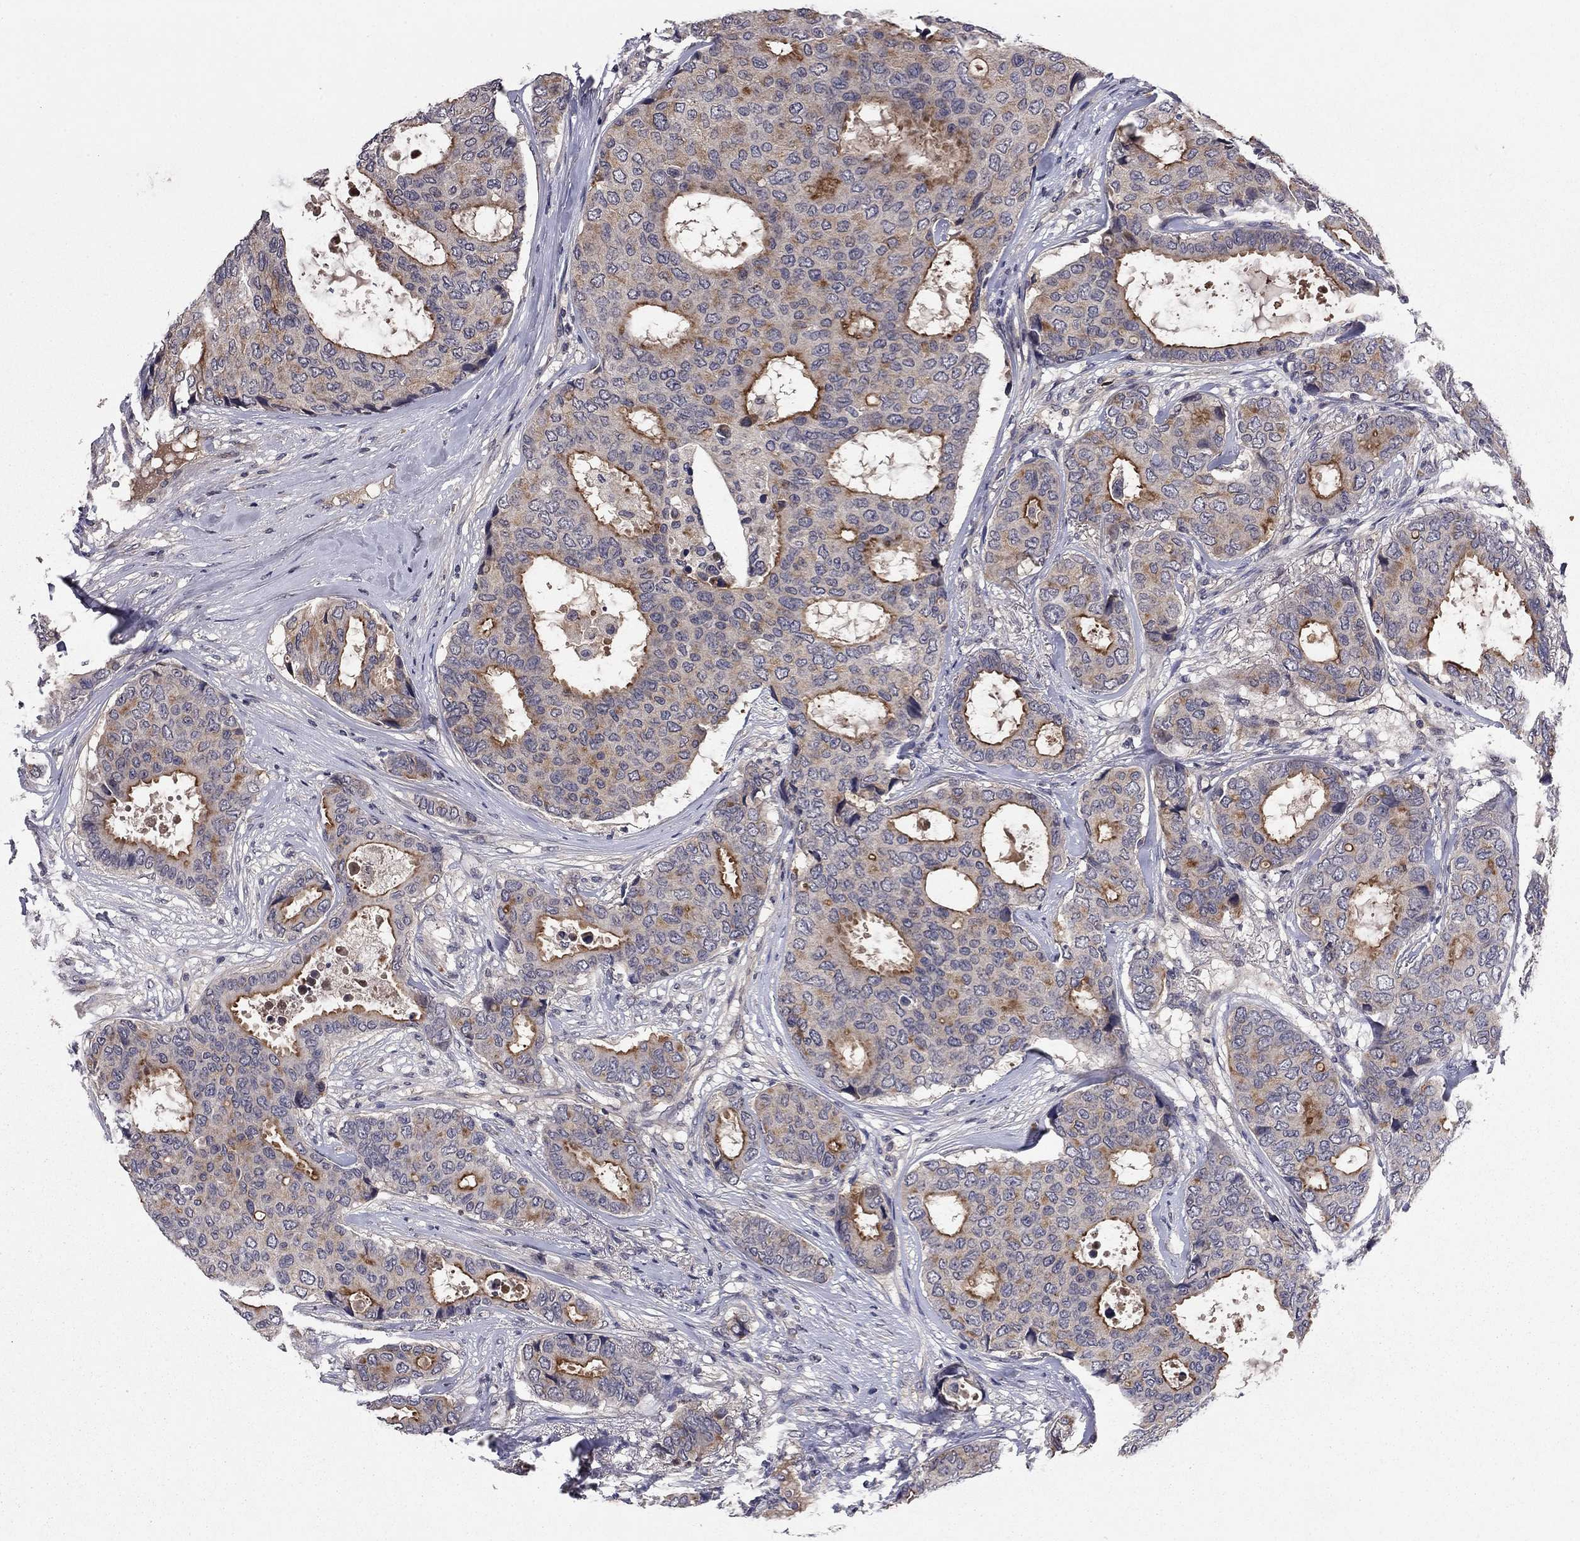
{"staining": {"intensity": "strong", "quantity": "<25%", "location": "cytoplasmic/membranous"}, "tissue": "breast cancer", "cell_type": "Tumor cells", "image_type": "cancer", "snomed": [{"axis": "morphology", "description": "Duct carcinoma"}, {"axis": "topography", "description": "Breast"}], "caption": "A medium amount of strong cytoplasmic/membranous expression is present in approximately <25% of tumor cells in invasive ductal carcinoma (breast) tissue. The protein of interest is stained brown, and the nuclei are stained in blue (DAB (3,3'-diaminobenzidine) IHC with brightfield microscopy, high magnification).", "gene": "PROS1", "patient": {"sex": "female", "age": 75}}